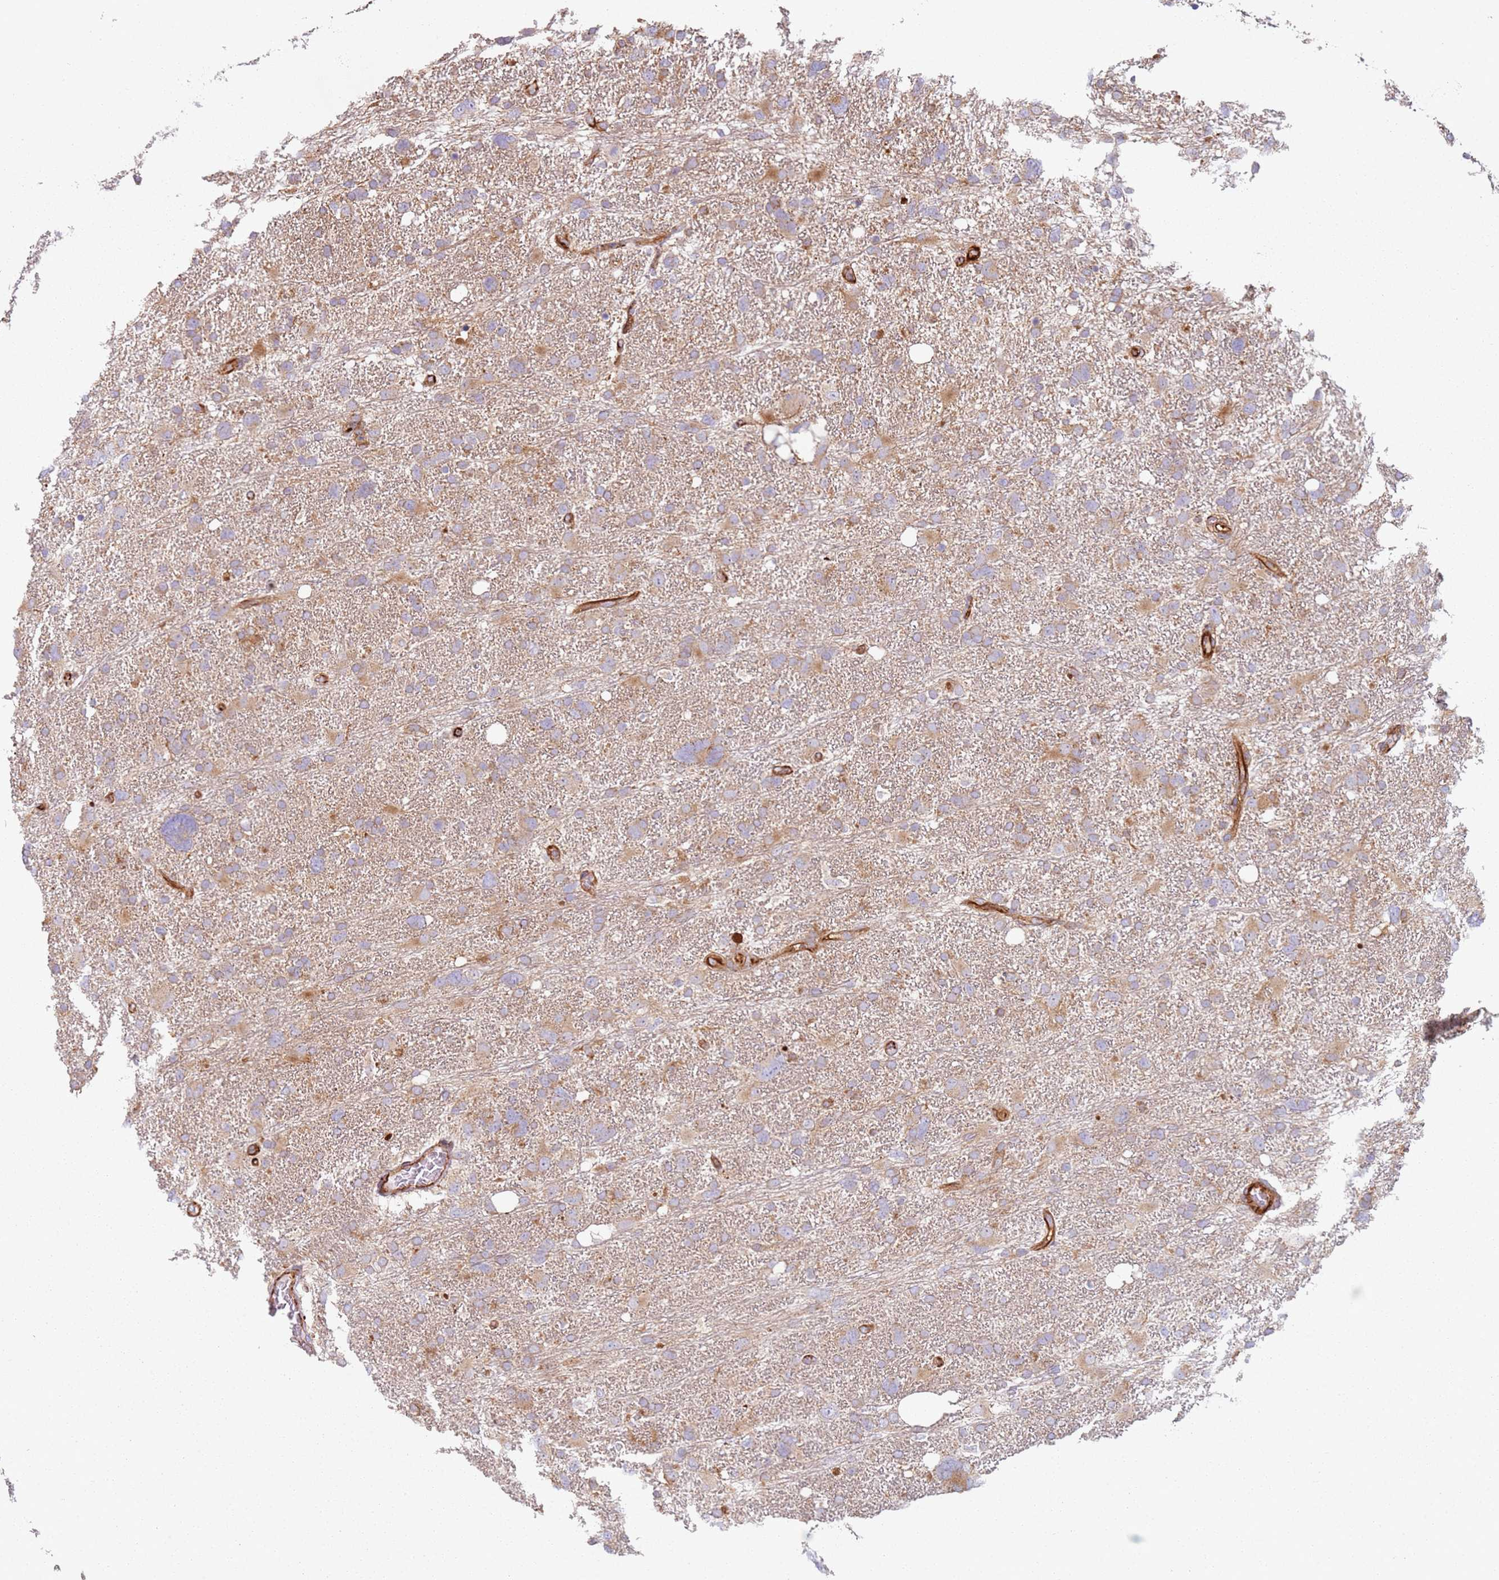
{"staining": {"intensity": "moderate", "quantity": ">75%", "location": "cytoplasmic/membranous"}, "tissue": "glioma", "cell_type": "Tumor cells", "image_type": "cancer", "snomed": [{"axis": "morphology", "description": "Glioma, malignant, High grade"}, {"axis": "topography", "description": "Brain"}], "caption": "Human glioma stained with a protein marker displays moderate staining in tumor cells.", "gene": "SNAPIN", "patient": {"sex": "male", "age": 61}}